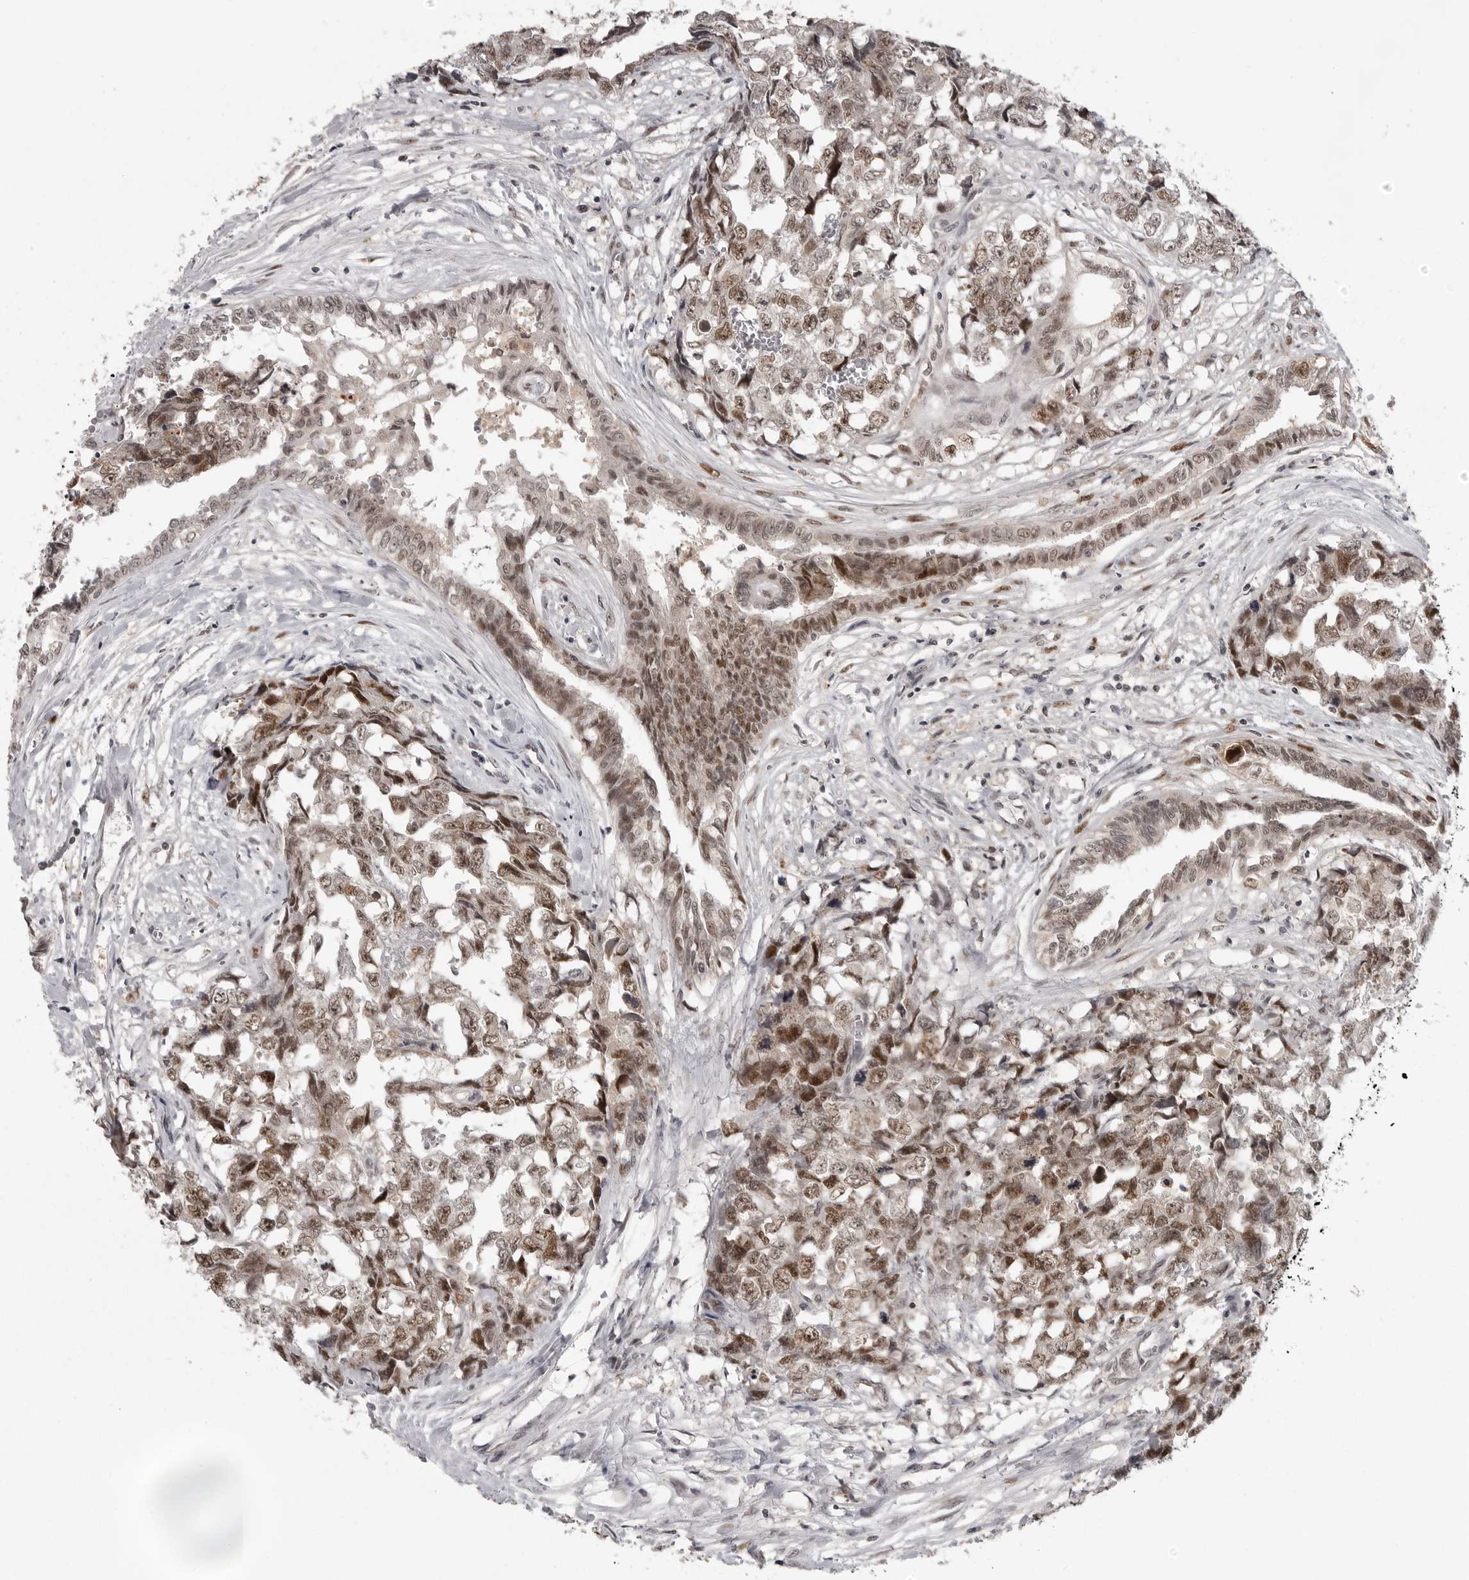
{"staining": {"intensity": "moderate", "quantity": ">75%", "location": "nuclear"}, "tissue": "testis cancer", "cell_type": "Tumor cells", "image_type": "cancer", "snomed": [{"axis": "morphology", "description": "Carcinoma, Embryonal, NOS"}, {"axis": "topography", "description": "Testis"}], "caption": "Immunohistochemical staining of testis embryonal carcinoma exhibits medium levels of moderate nuclear positivity in approximately >75% of tumor cells. (DAB (3,3'-diaminobenzidine) IHC, brown staining for protein, blue staining for nuclei).", "gene": "PEG3", "patient": {"sex": "male", "age": 31}}